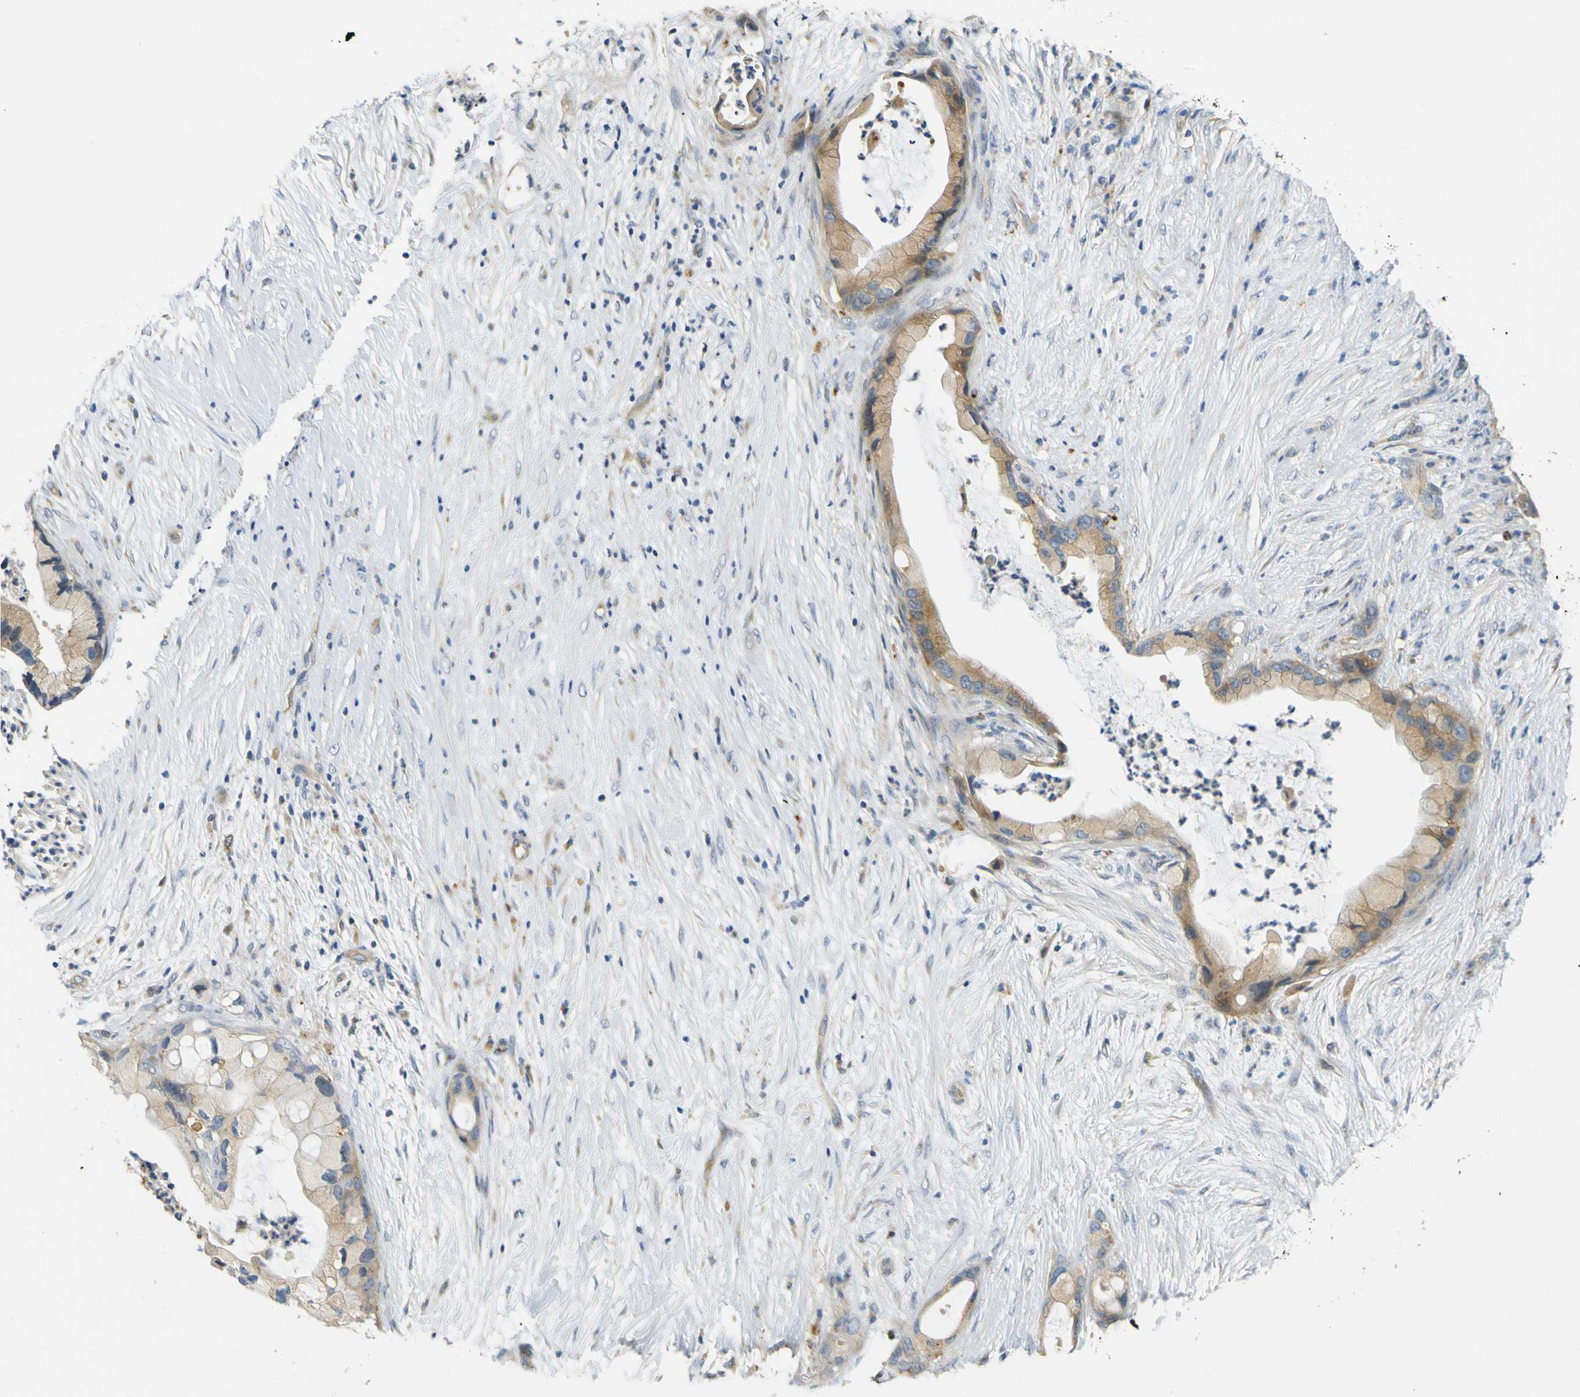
{"staining": {"intensity": "moderate", "quantity": ">75%", "location": "cytoplasmic/membranous"}, "tissue": "pancreatic cancer", "cell_type": "Tumor cells", "image_type": "cancer", "snomed": [{"axis": "morphology", "description": "Adenocarcinoma, NOS"}, {"axis": "topography", "description": "Pancreas"}], "caption": "A micrograph showing moderate cytoplasmic/membranous positivity in approximately >75% of tumor cells in adenocarcinoma (pancreatic), as visualized by brown immunohistochemical staining.", "gene": "SYPL1", "patient": {"sex": "female", "age": 59}}